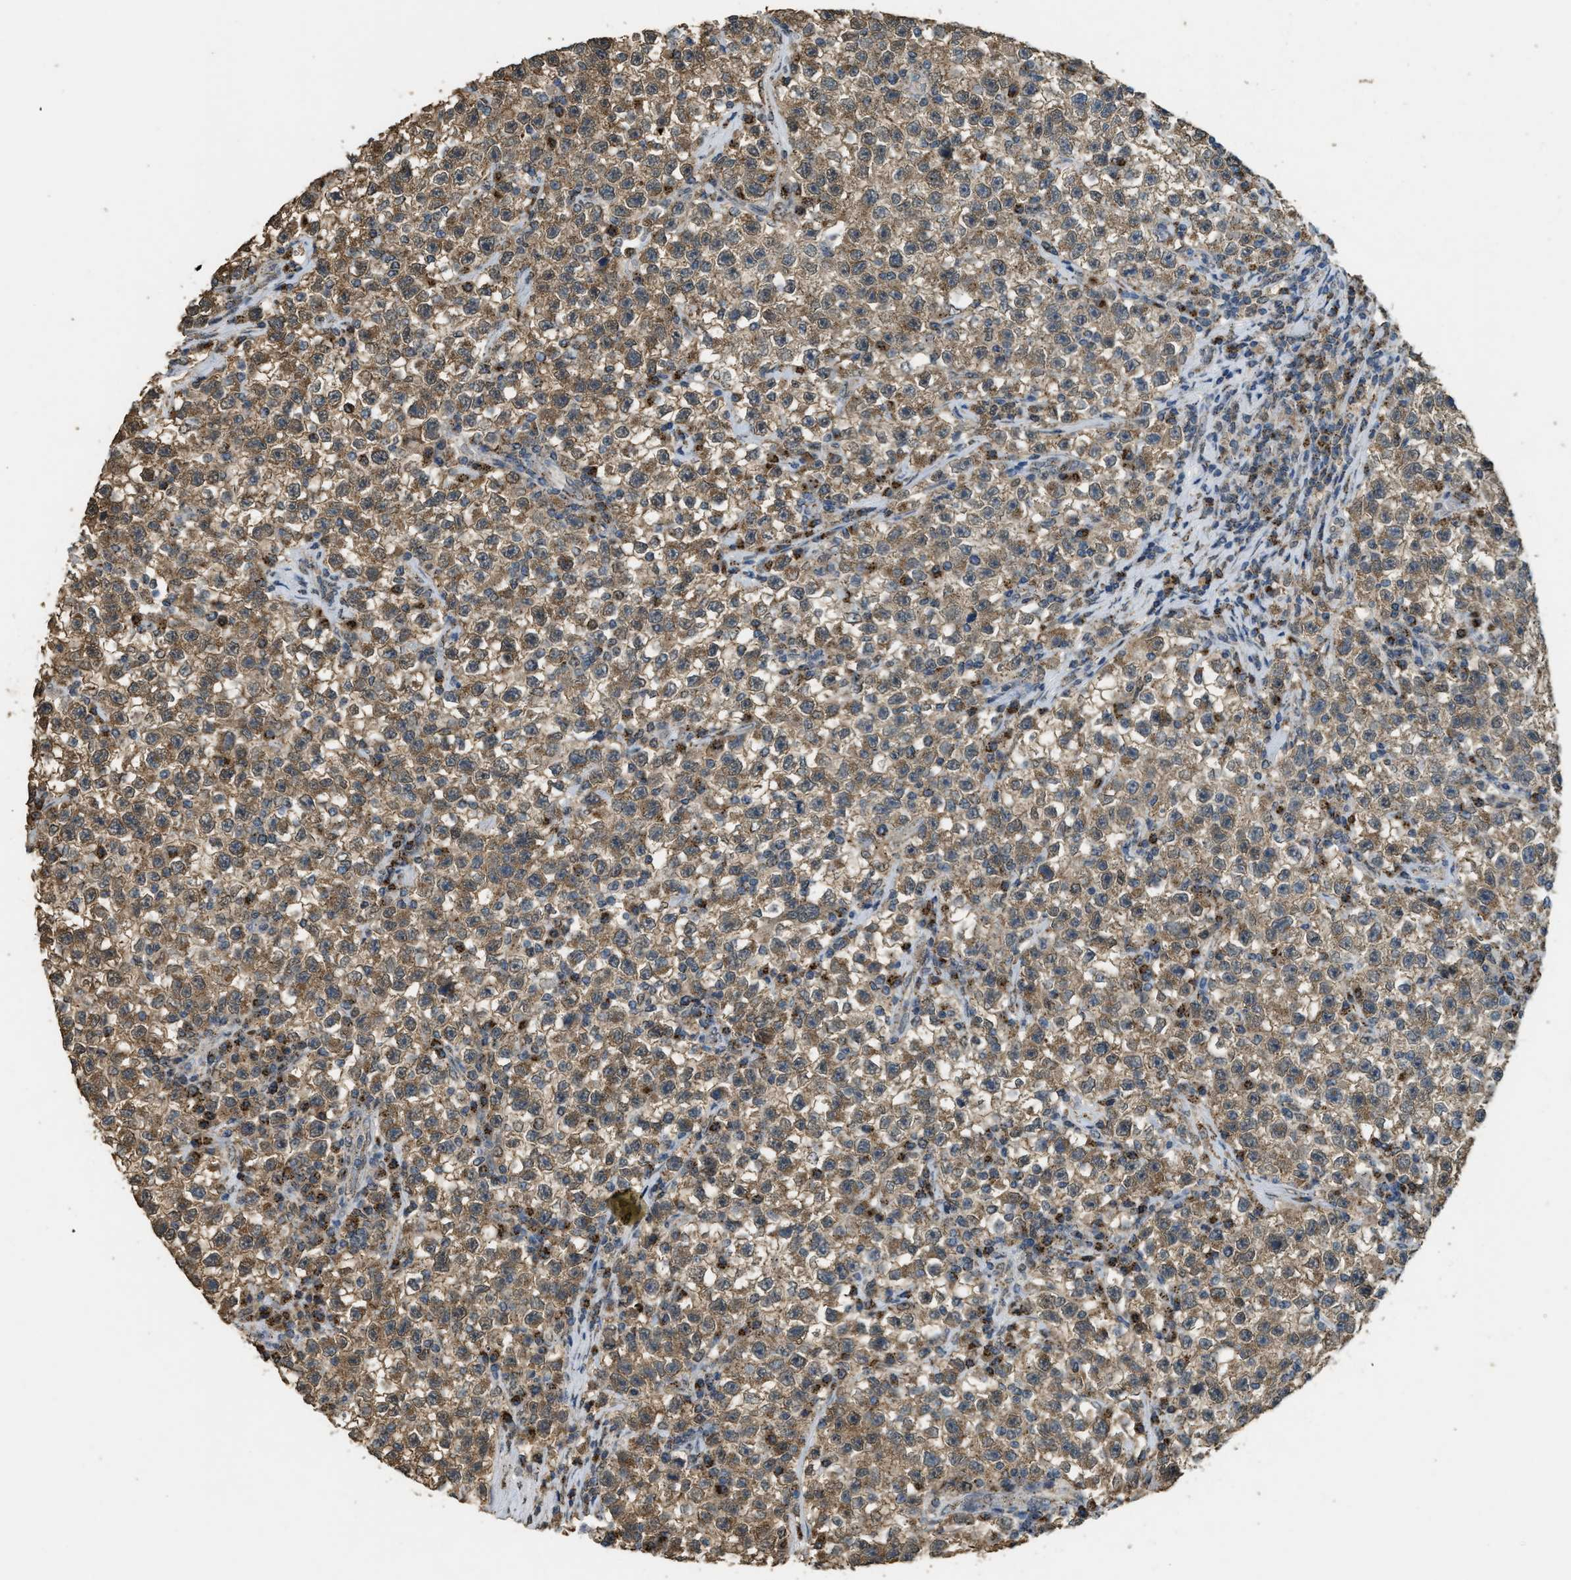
{"staining": {"intensity": "moderate", "quantity": ">75%", "location": "cytoplasmic/membranous"}, "tissue": "testis cancer", "cell_type": "Tumor cells", "image_type": "cancer", "snomed": [{"axis": "morphology", "description": "Seminoma, NOS"}, {"axis": "topography", "description": "Testis"}], "caption": "This is a photomicrograph of immunohistochemistry (IHC) staining of seminoma (testis), which shows moderate positivity in the cytoplasmic/membranous of tumor cells.", "gene": "IPO7", "patient": {"sex": "male", "age": 22}}